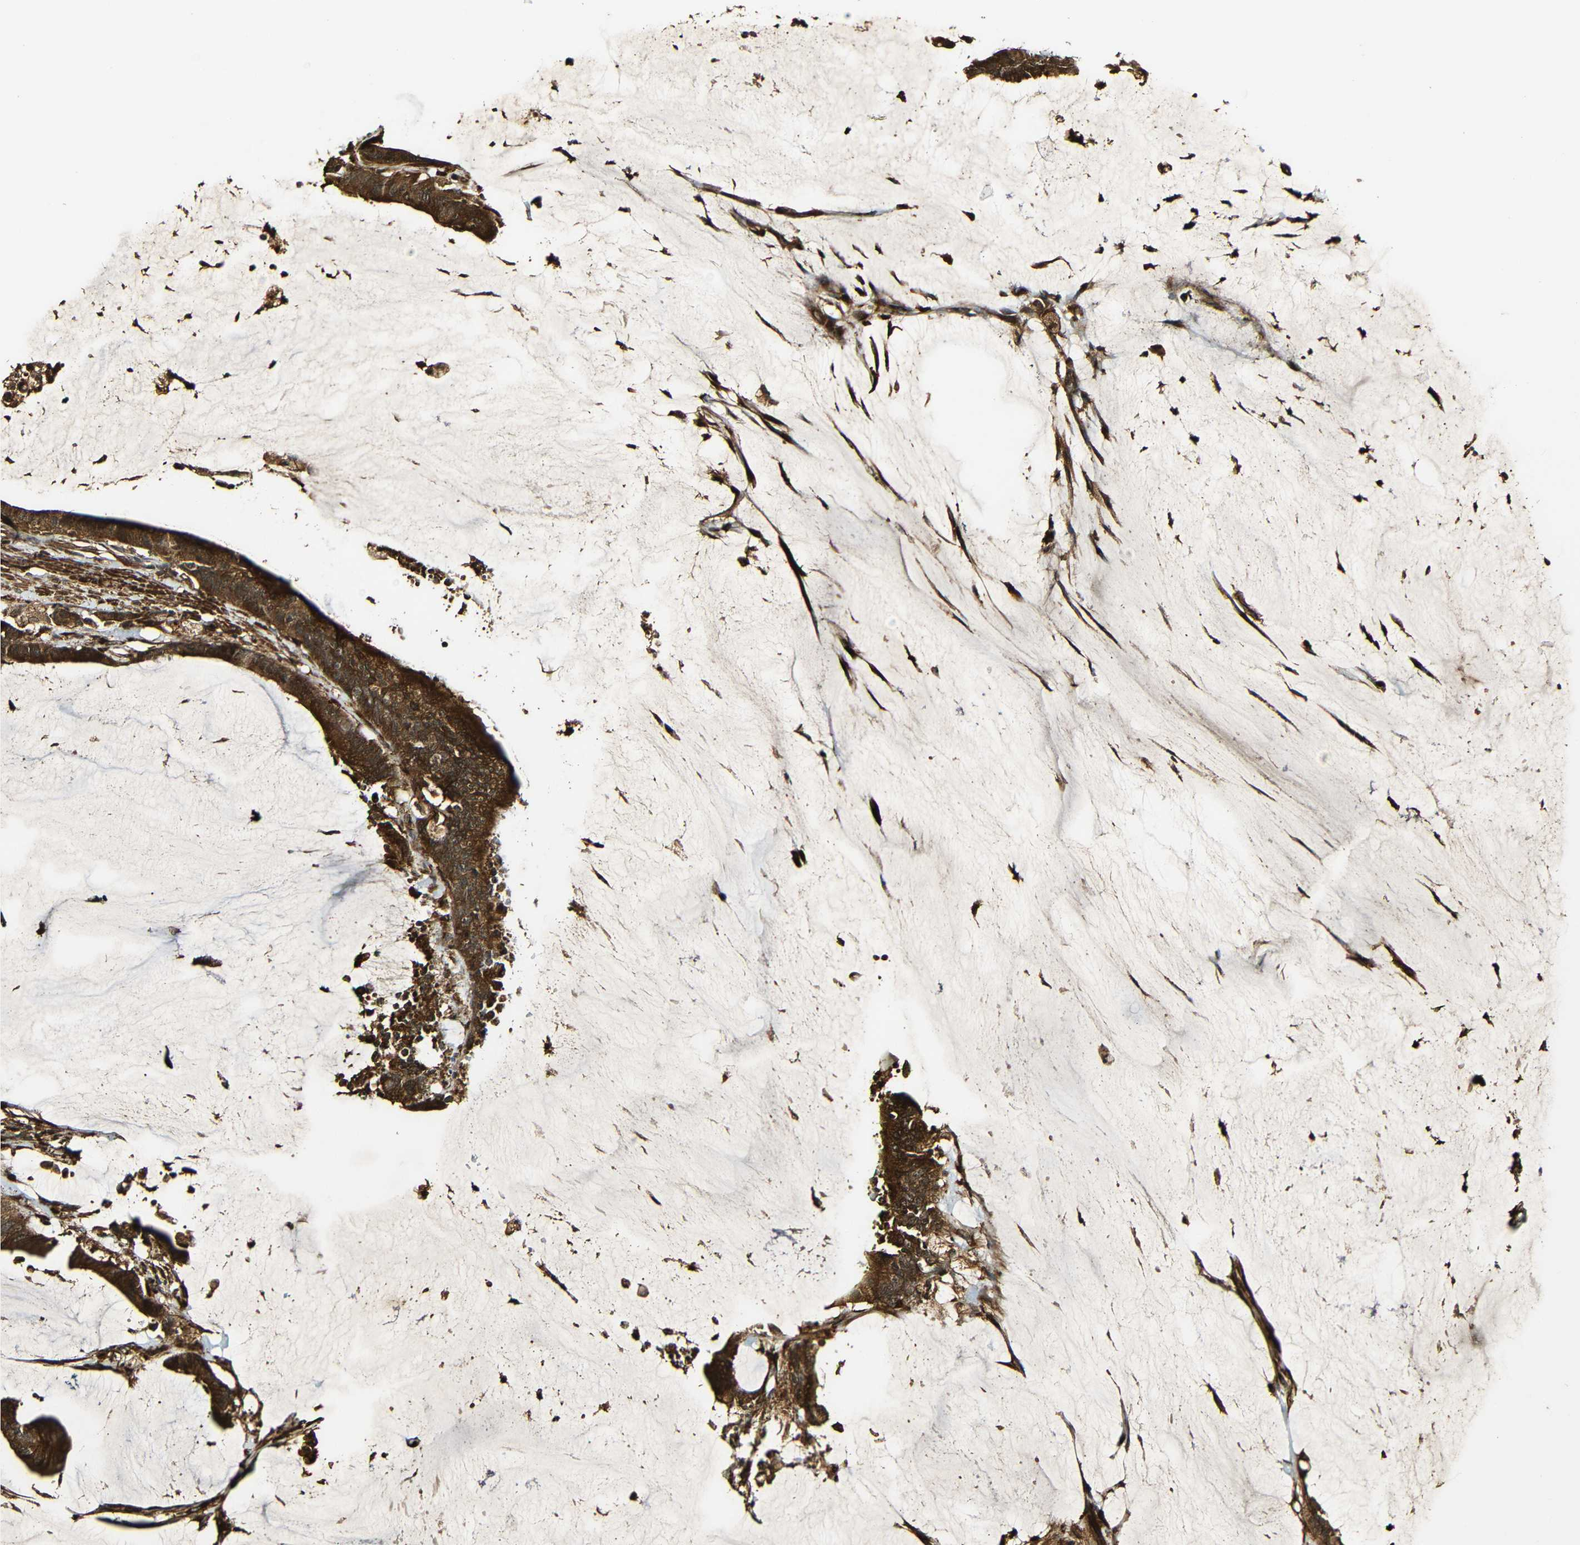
{"staining": {"intensity": "strong", "quantity": ">75%", "location": "cytoplasmic/membranous"}, "tissue": "colorectal cancer", "cell_type": "Tumor cells", "image_type": "cancer", "snomed": [{"axis": "morphology", "description": "Adenocarcinoma, NOS"}, {"axis": "topography", "description": "Rectum"}], "caption": "Immunohistochemistry (IHC) image of neoplastic tissue: colorectal cancer (adenocarcinoma) stained using immunohistochemistry (IHC) displays high levels of strong protein expression localized specifically in the cytoplasmic/membranous of tumor cells, appearing as a cytoplasmic/membranous brown color.", "gene": "CASP8", "patient": {"sex": "female", "age": 66}}